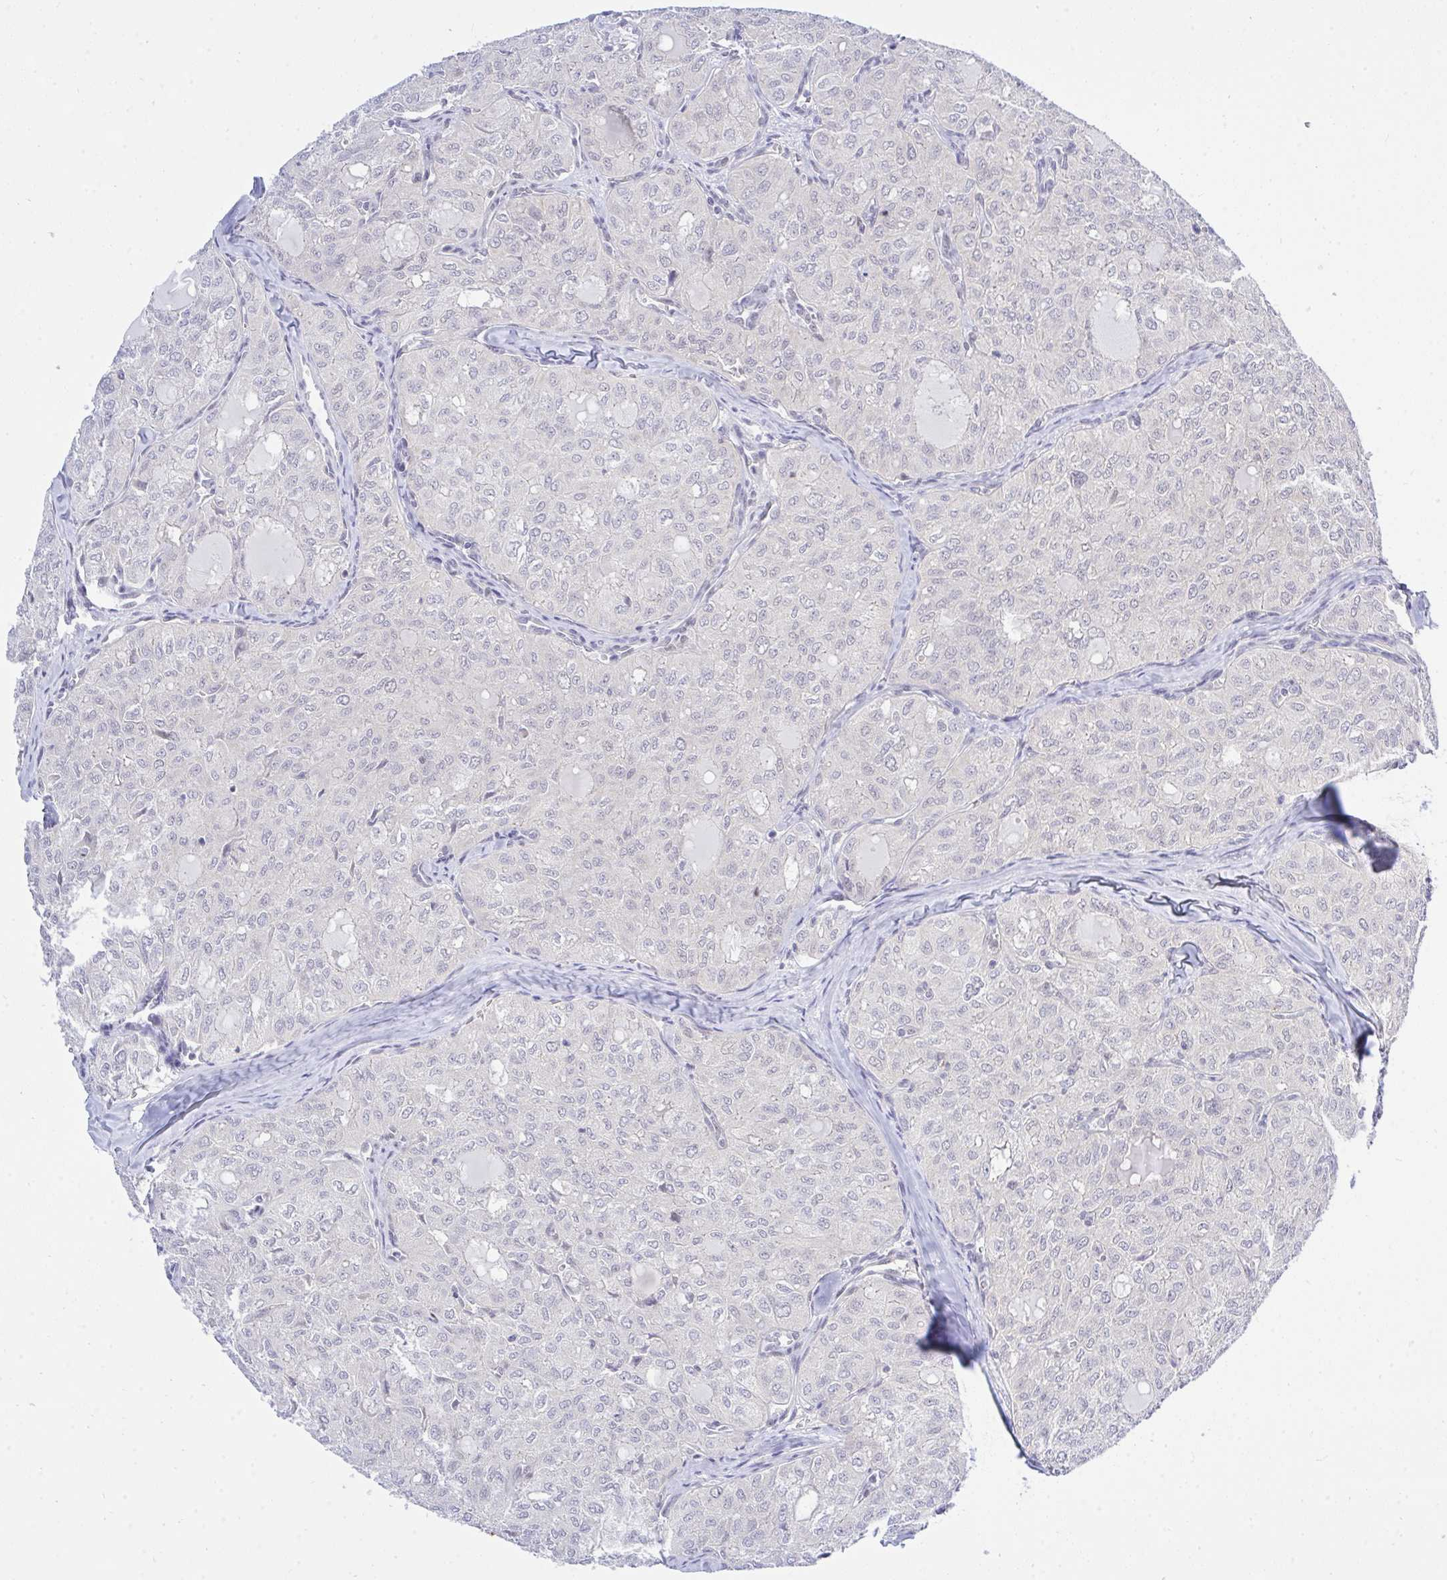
{"staining": {"intensity": "negative", "quantity": "none", "location": "none"}, "tissue": "thyroid cancer", "cell_type": "Tumor cells", "image_type": "cancer", "snomed": [{"axis": "morphology", "description": "Follicular adenoma carcinoma, NOS"}, {"axis": "topography", "description": "Thyroid gland"}], "caption": "Immunohistochemical staining of thyroid cancer shows no significant staining in tumor cells.", "gene": "THOP1", "patient": {"sex": "male", "age": 75}}